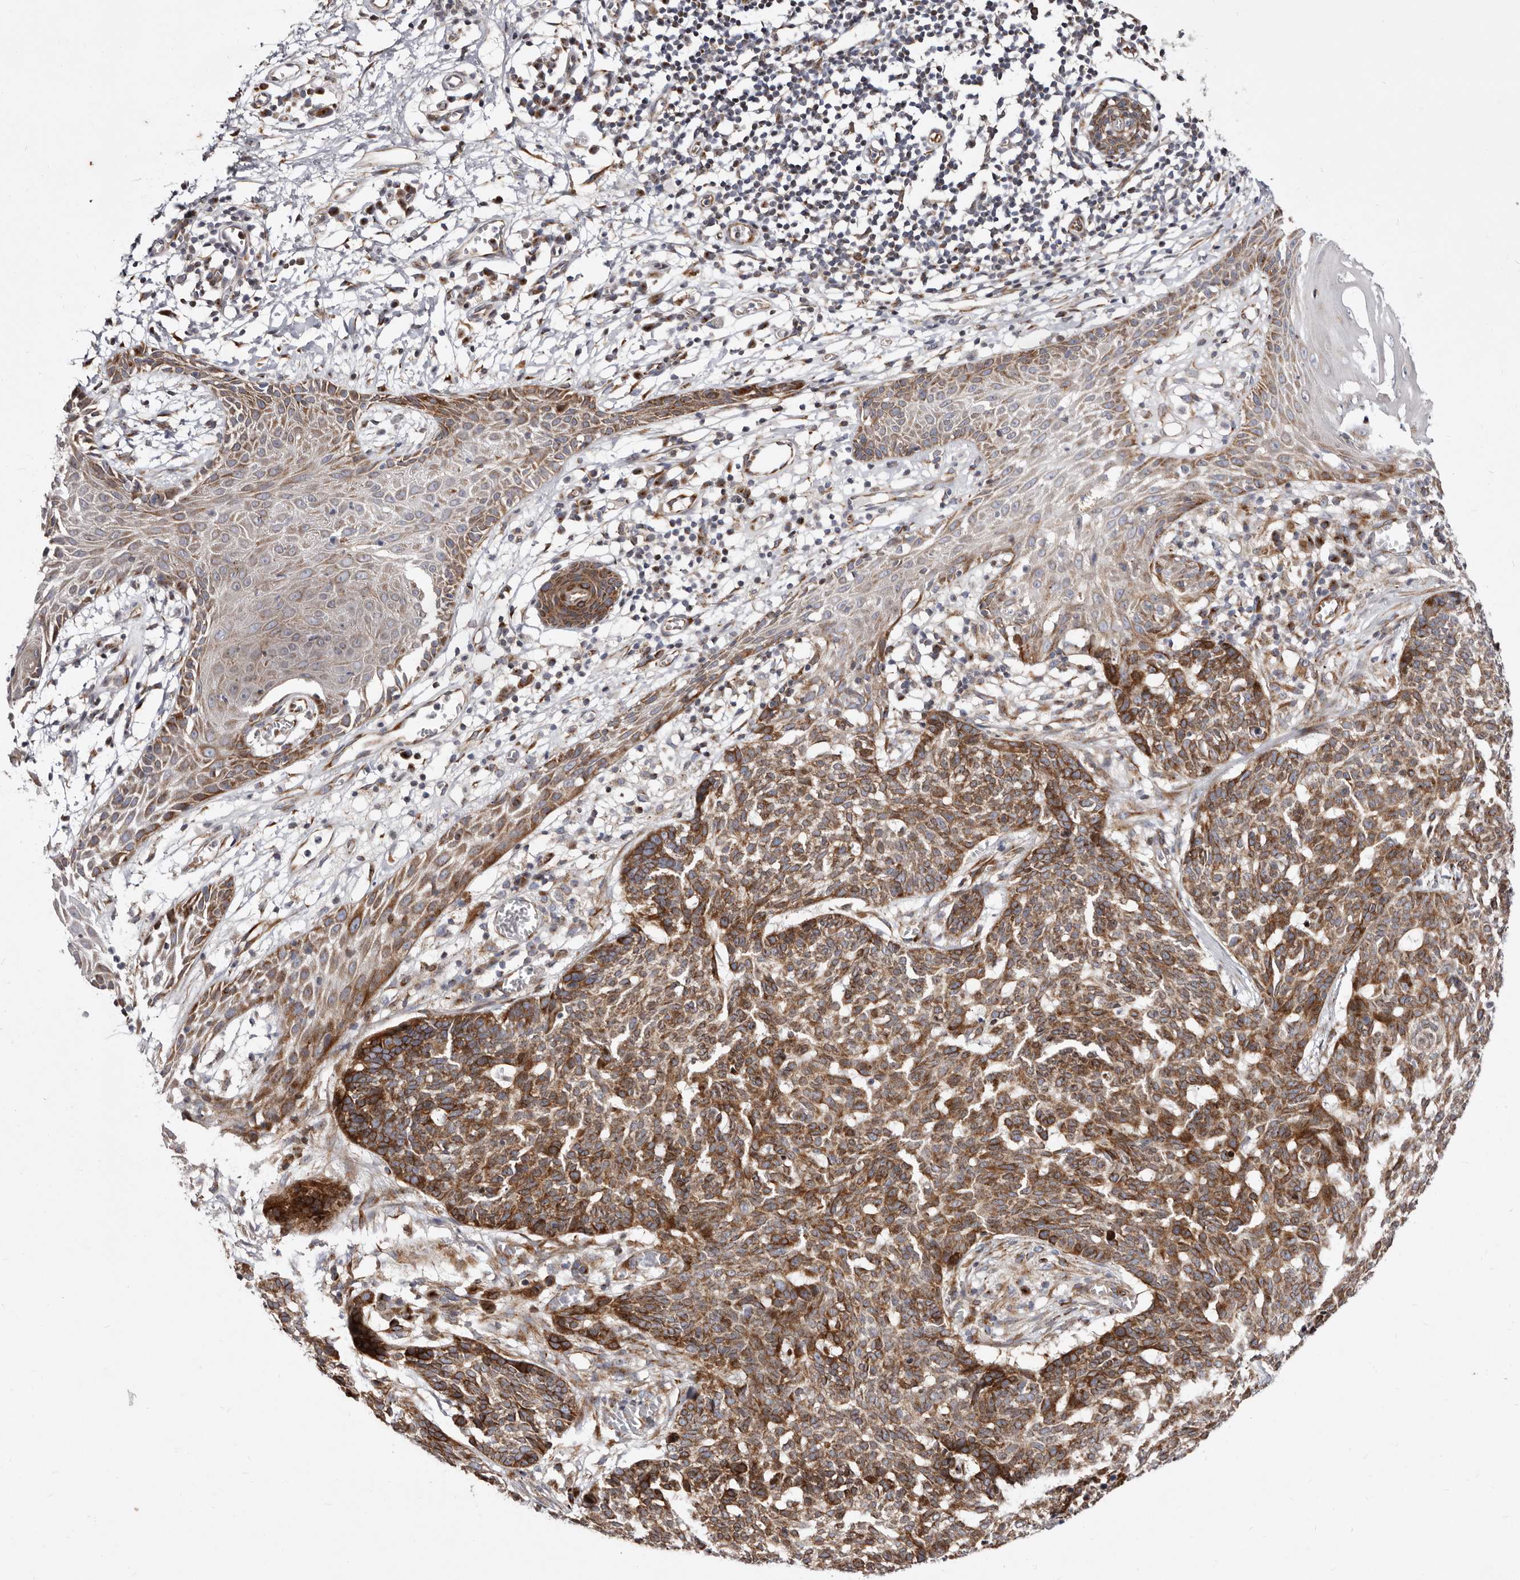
{"staining": {"intensity": "strong", "quantity": ">75%", "location": "cytoplasmic/membranous"}, "tissue": "skin cancer", "cell_type": "Tumor cells", "image_type": "cancer", "snomed": [{"axis": "morphology", "description": "Basal cell carcinoma"}, {"axis": "topography", "description": "Skin"}], "caption": "Immunohistochemical staining of human skin cancer (basal cell carcinoma) displays high levels of strong cytoplasmic/membranous protein positivity in approximately >75% of tumor cells.", "gene": "TIMM17B", "patient": {"sex": "male", "age": 85}}